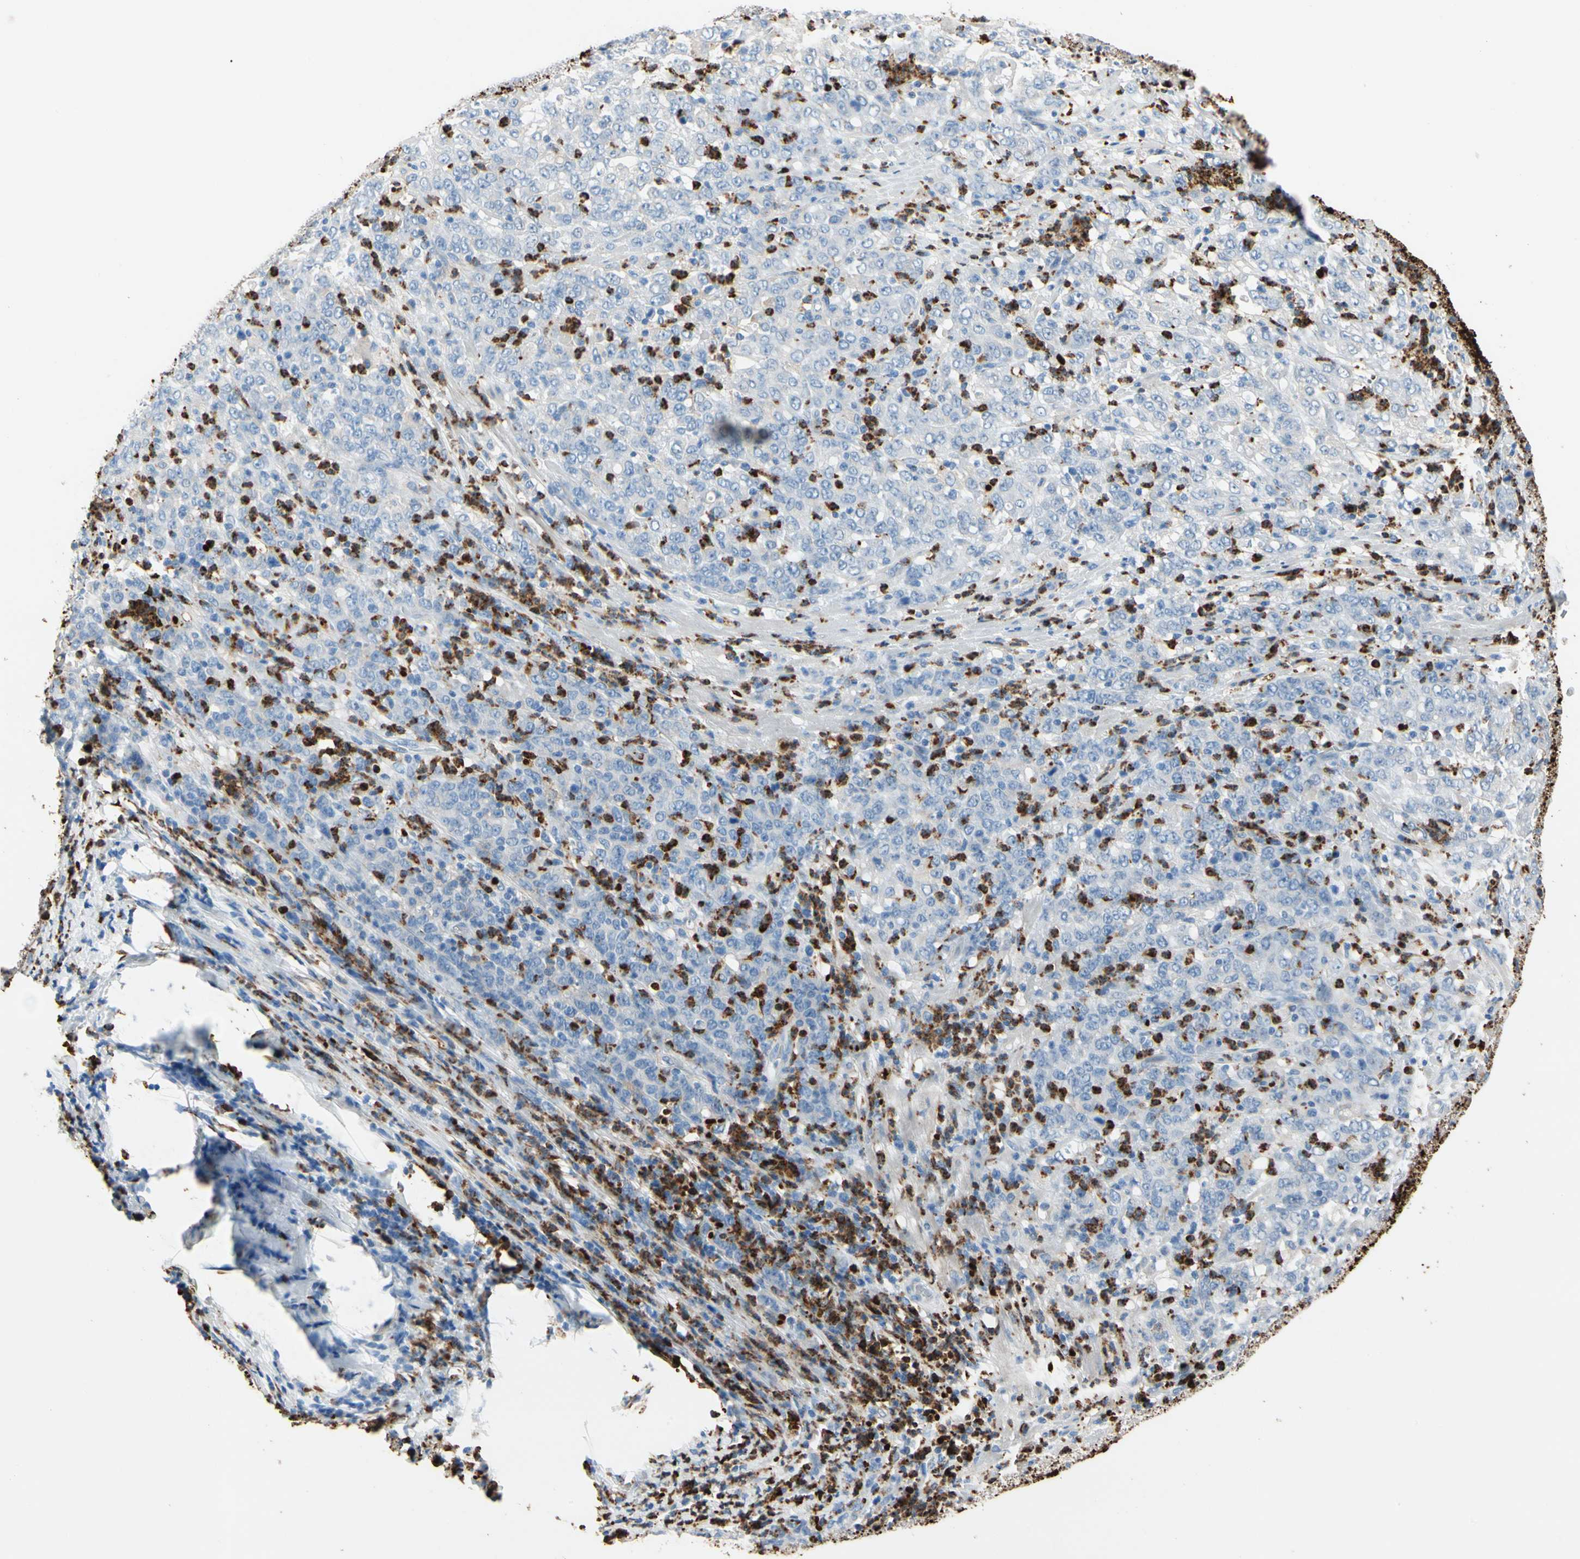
{"staining": {"intensity": "negative", "quantity": "none", "location": "none"}, "tissue": "stomach cancer", "cell_type": "Tumor cells", "image_type": "cancer", "snomed": [{"axis": "morphology", "description": "Adenocarcinoma, NOS"}, {"axis": "topography", "description": "Stomach, lower"}], "caption": "A high-resolution photomicrograph shows immunohistochemistry (IHC) staining of stomach cancer, which shows no significant staining in tumor cells.", "gene": "CLEC4A", "patient": {"sex": "female", "age": 71}}